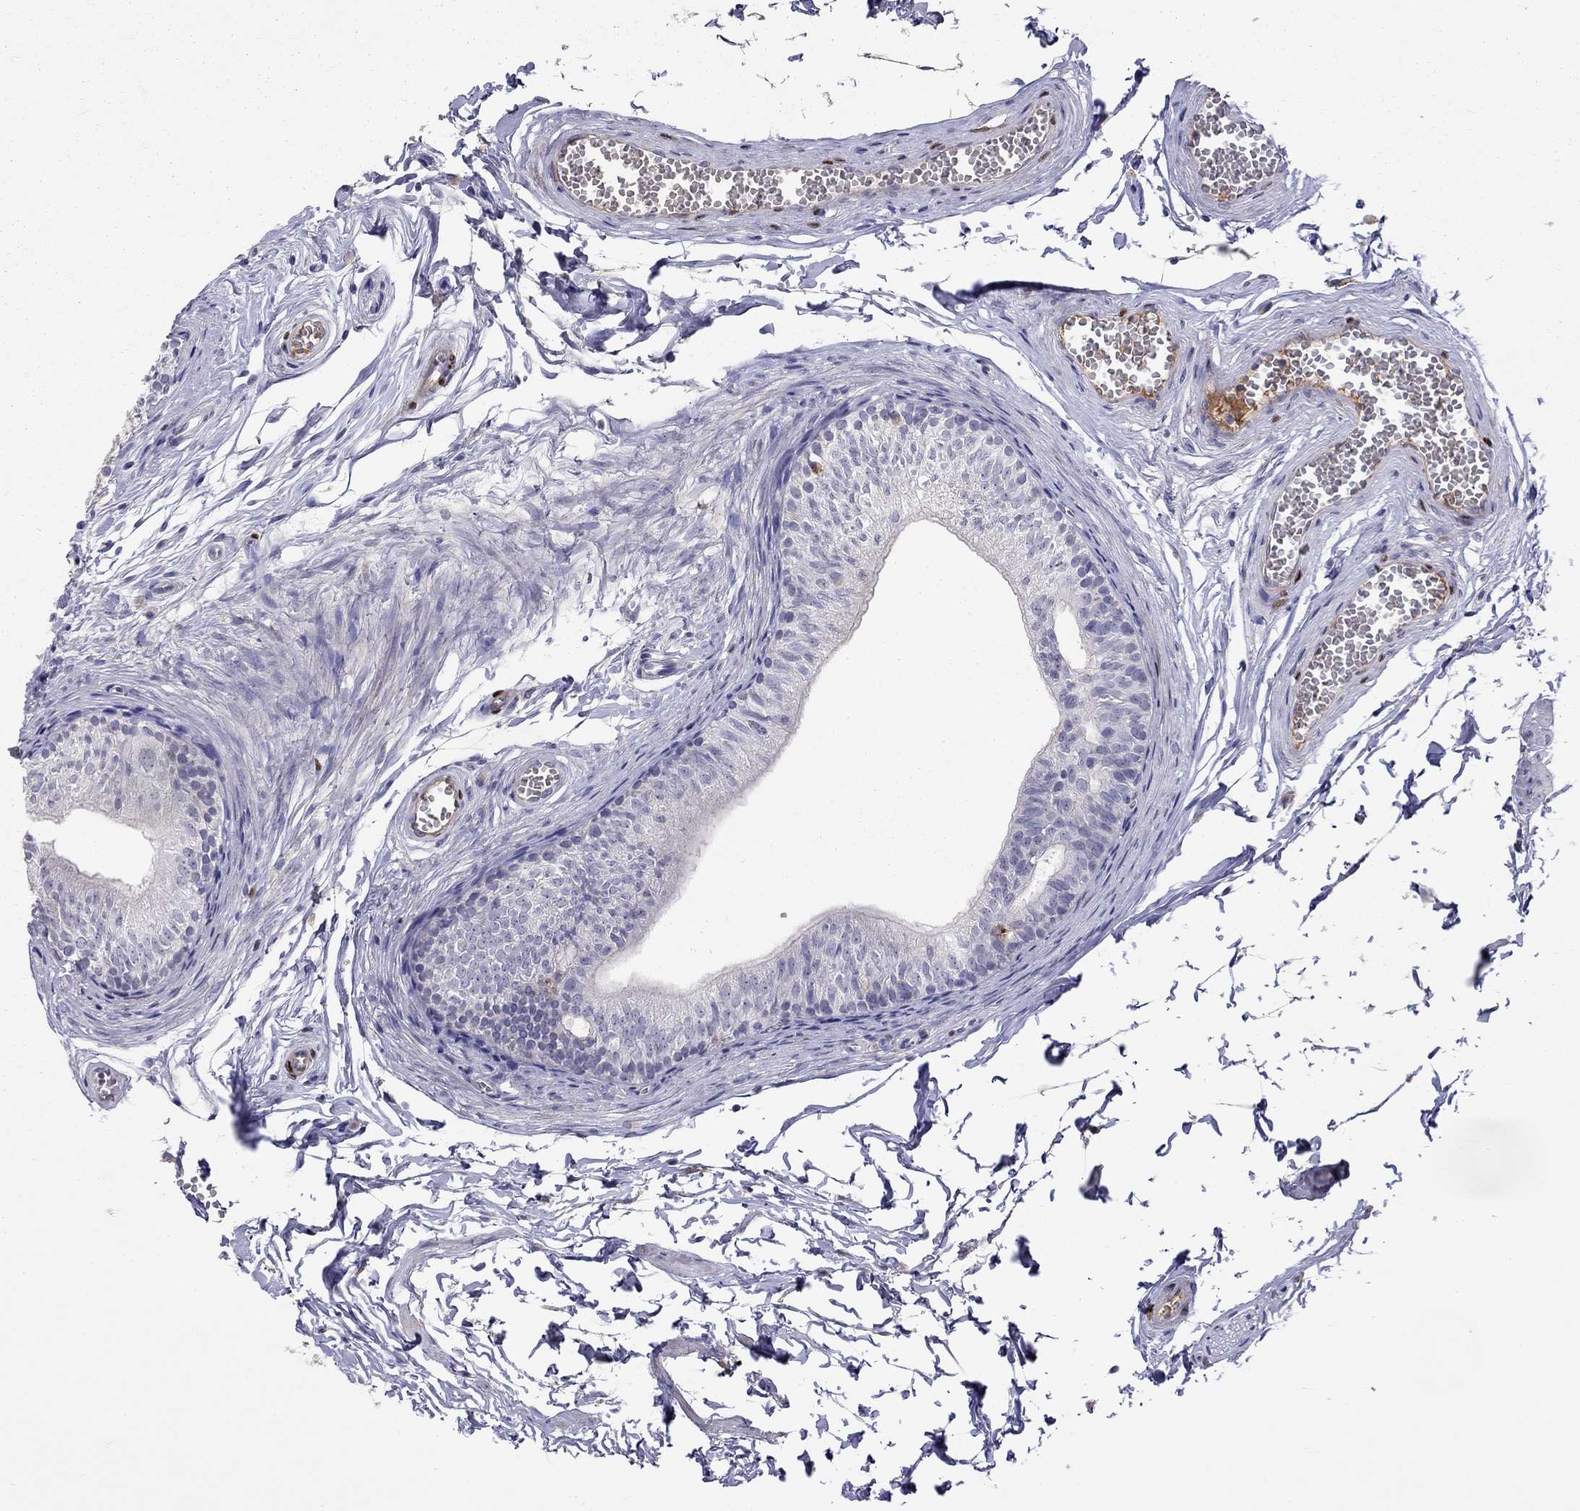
{"staining": {"intensity": "negative", "quantity": "none", "location": "none"}, "tissue": "epididymis", "cell_type": "Glandular cells", "image_type": "normal", "snomed": [{"axis": "morphology", "description": "Normal tissue, NOS"}, {"axis": "topography", "description": "Epididymis"}], "caption": "The immunohistochemistry photomicrograph has no significant positivity in glandular cells of epididymis. (Immunohistochemistry (ihc), brightfield microscopy, high magnification).", "gene": "SERPINA3", "patient": {"sex": "male", "age": 22}}